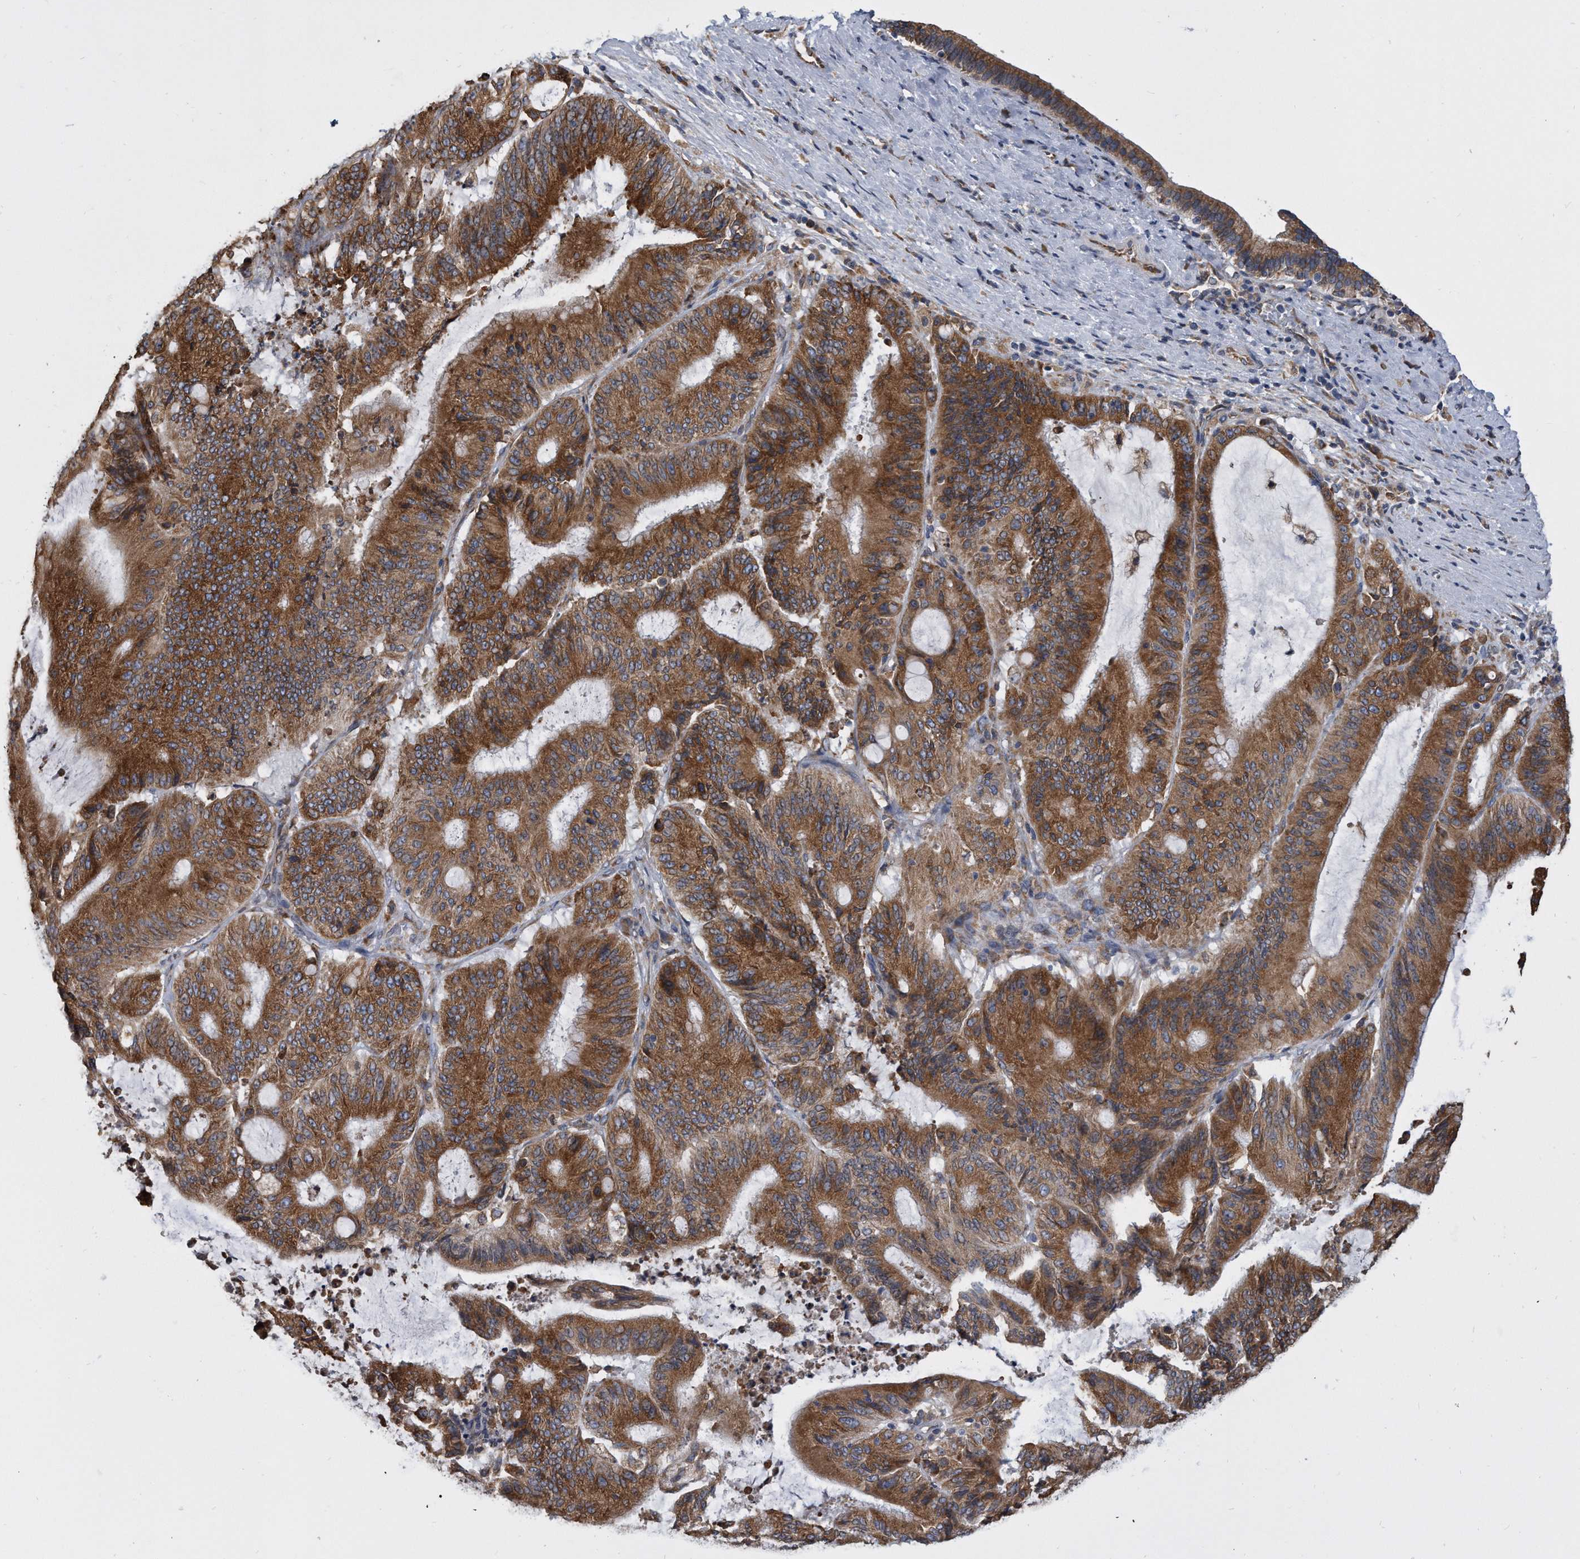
{"staining": {"intensity": "strong", "quantity": ">75%", "location": "cytoplasmic/membranous"}, "tissue": "liver cancer", "cell_type": "Tumor cells", "image_type": "cancer", "snomed": [{"axis": "morphology", "description": "Normal tissue, NOS"}, {"axis": "morphology", "description": "Cholangiocarcinoma"}, {"axis": "topography", "description": "Liver"}, {"axis": "topography", "description": "Peripheral nerve tissue"}], "caption": "Immunohistochemical staining of liver cancer (cholangiocarcinoma) displays high levels of strong cytoplasmic/membranous staining in approximately >75% of tumor cells.", "gene": "CCDC47", "patient": {"sex": "female", "age": 73}}